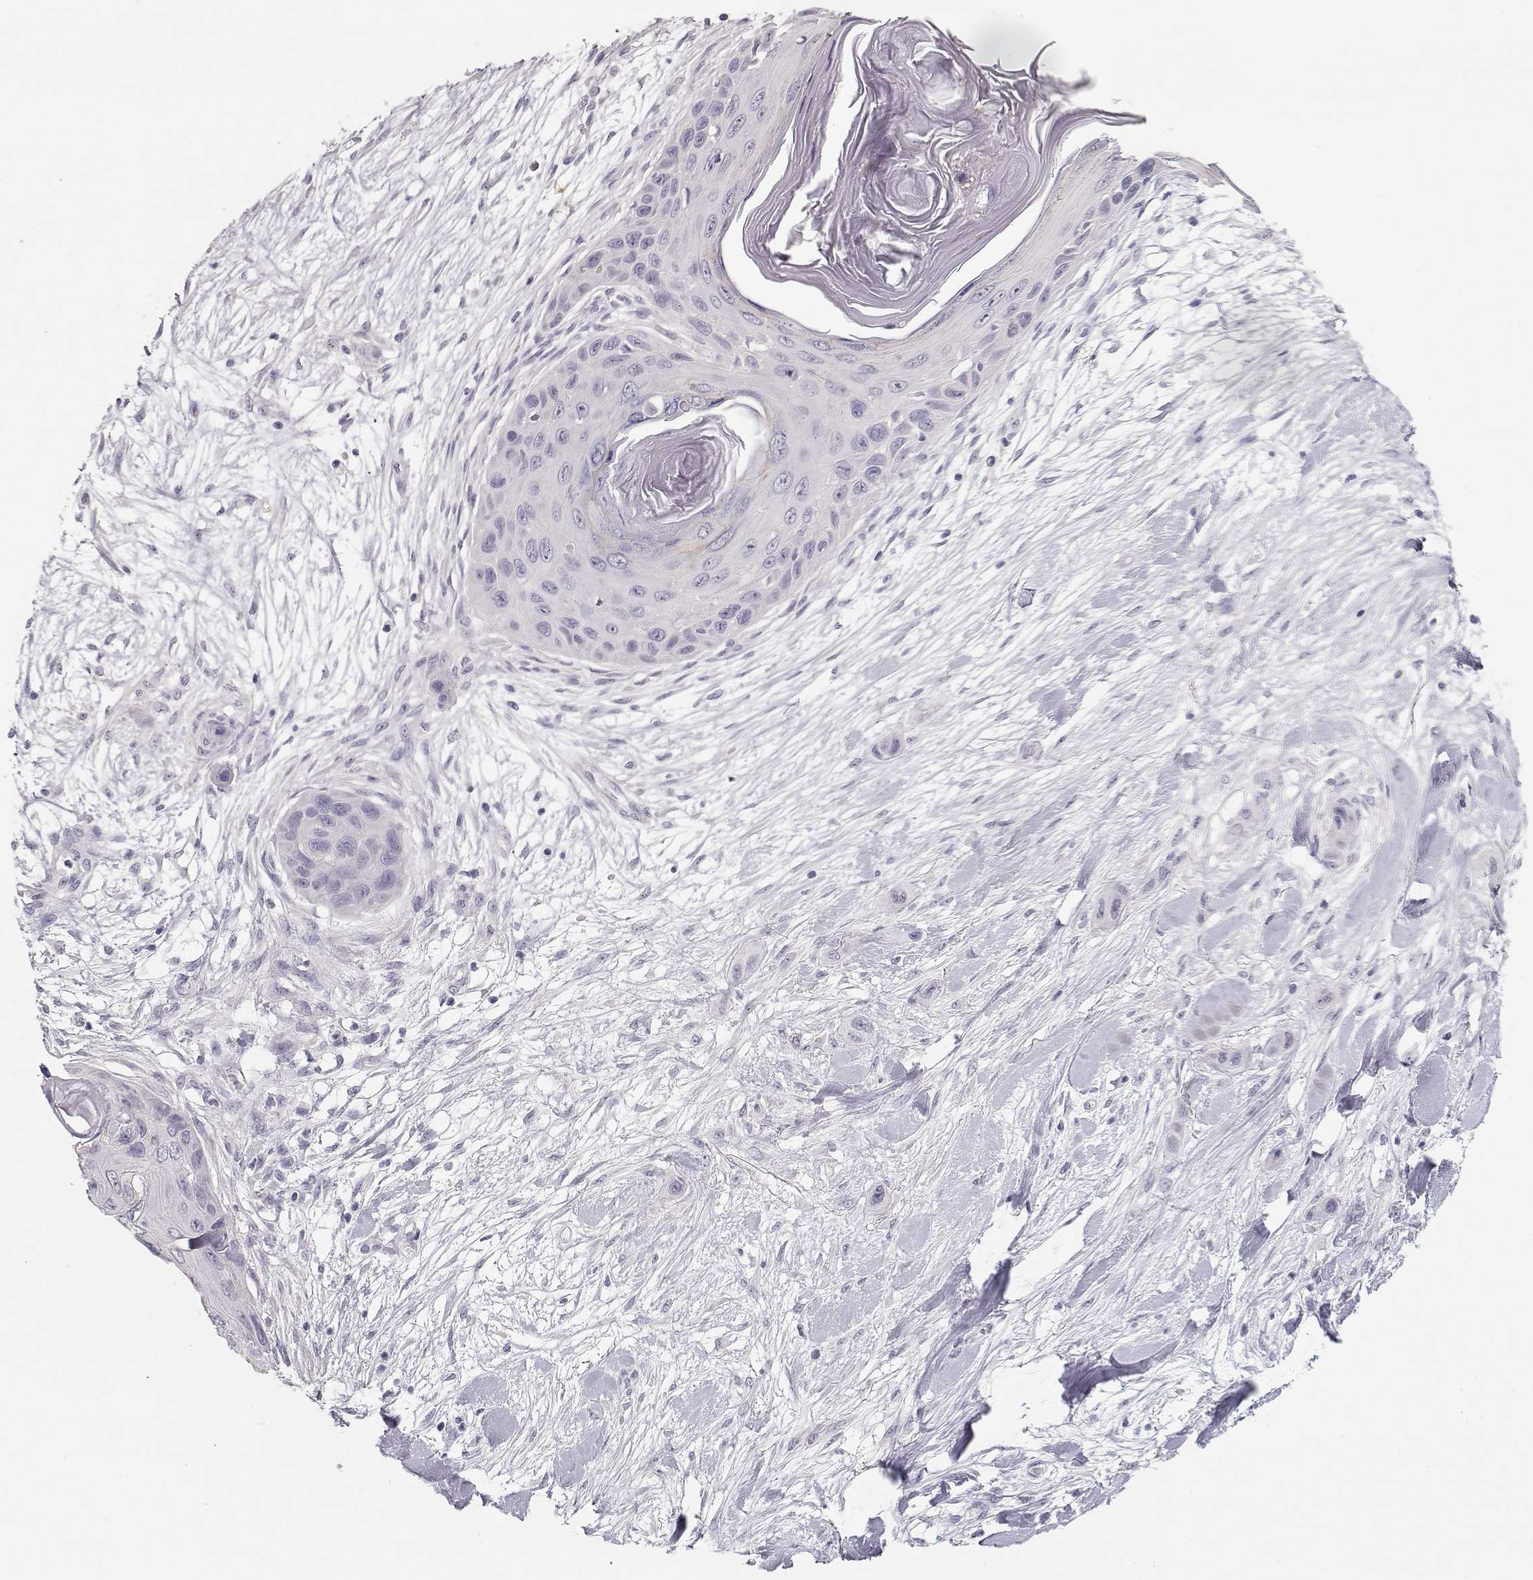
{"staining": {"intensity": "negative", "quantity": "none", "location": "none"}, "tissue": "skin cancer", "cell_type": "Tumor cells", "image_type": "cancer", "snomed": [{"axis": "morphology", "description": "Squamous cell carcinoma, NOS"}, {"axis": "topography", "description": "Skin"}], "caption": "Immunohistochemistry (IHC) of human skin squamous cell carcinoma shows no expression in tumor cells. (Brightfield microscopy of DAB (3,3'-diaminobenzidine) immunohistochemistry at high magnification).", "gene": "NUTM1", "patient": {"sex": "male", "age": 79}}